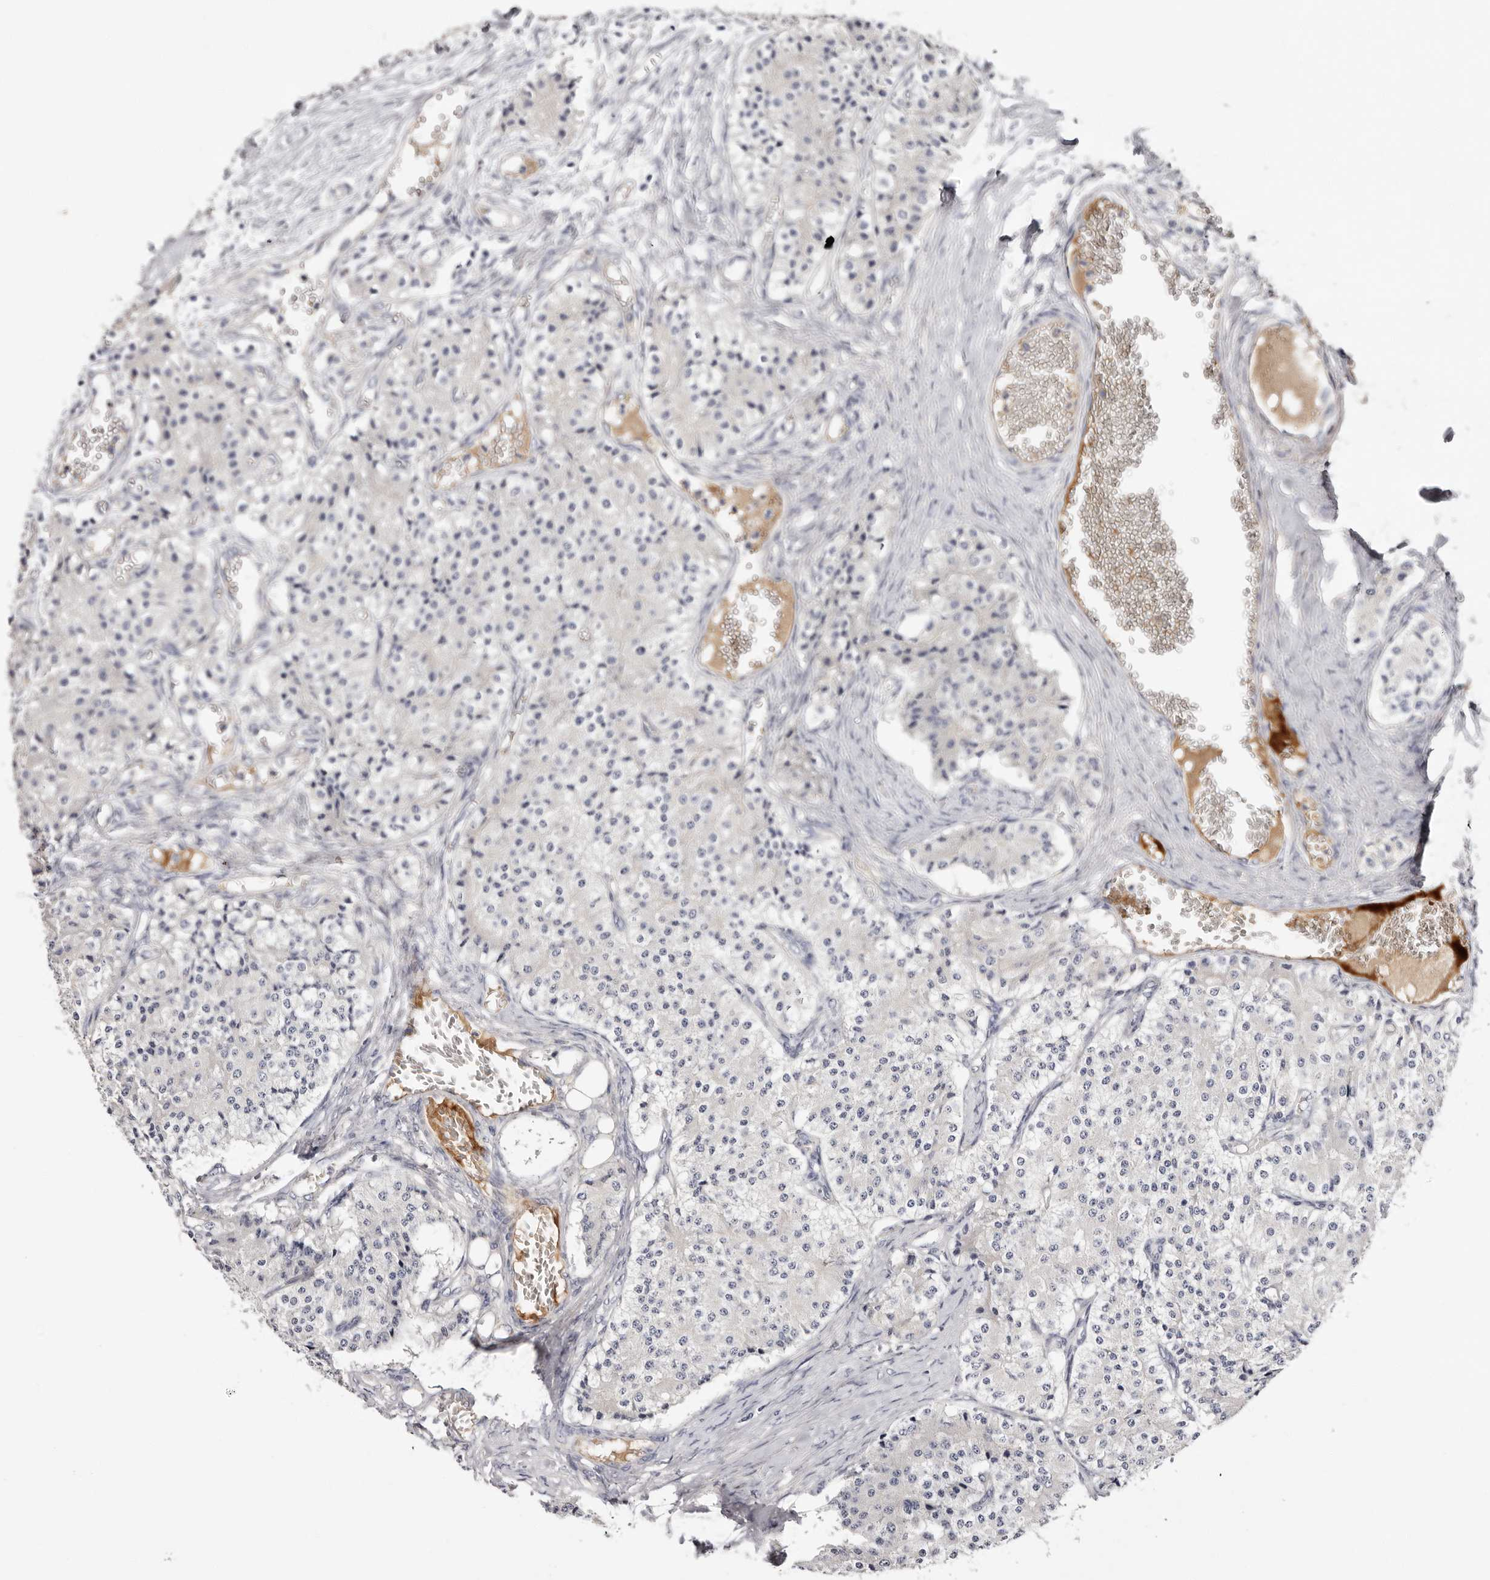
{"staining": {"intensity": "negative", "quantity": "none", "location": "none"}, "tissue": "carcinoid", "cell_type": "Tumor cells", "image_type": "cancer", "snomed": [{"axis": "morphology", "description": "Carcinoid, malignant, NOS"}, {"axis": "topography", "description": "Colon"}], "caption": "Tumor cells show no significant protein staining in malignant carcinoid.", "gene": "LMLN", "patient": {"sex": "female", "age": 52}}